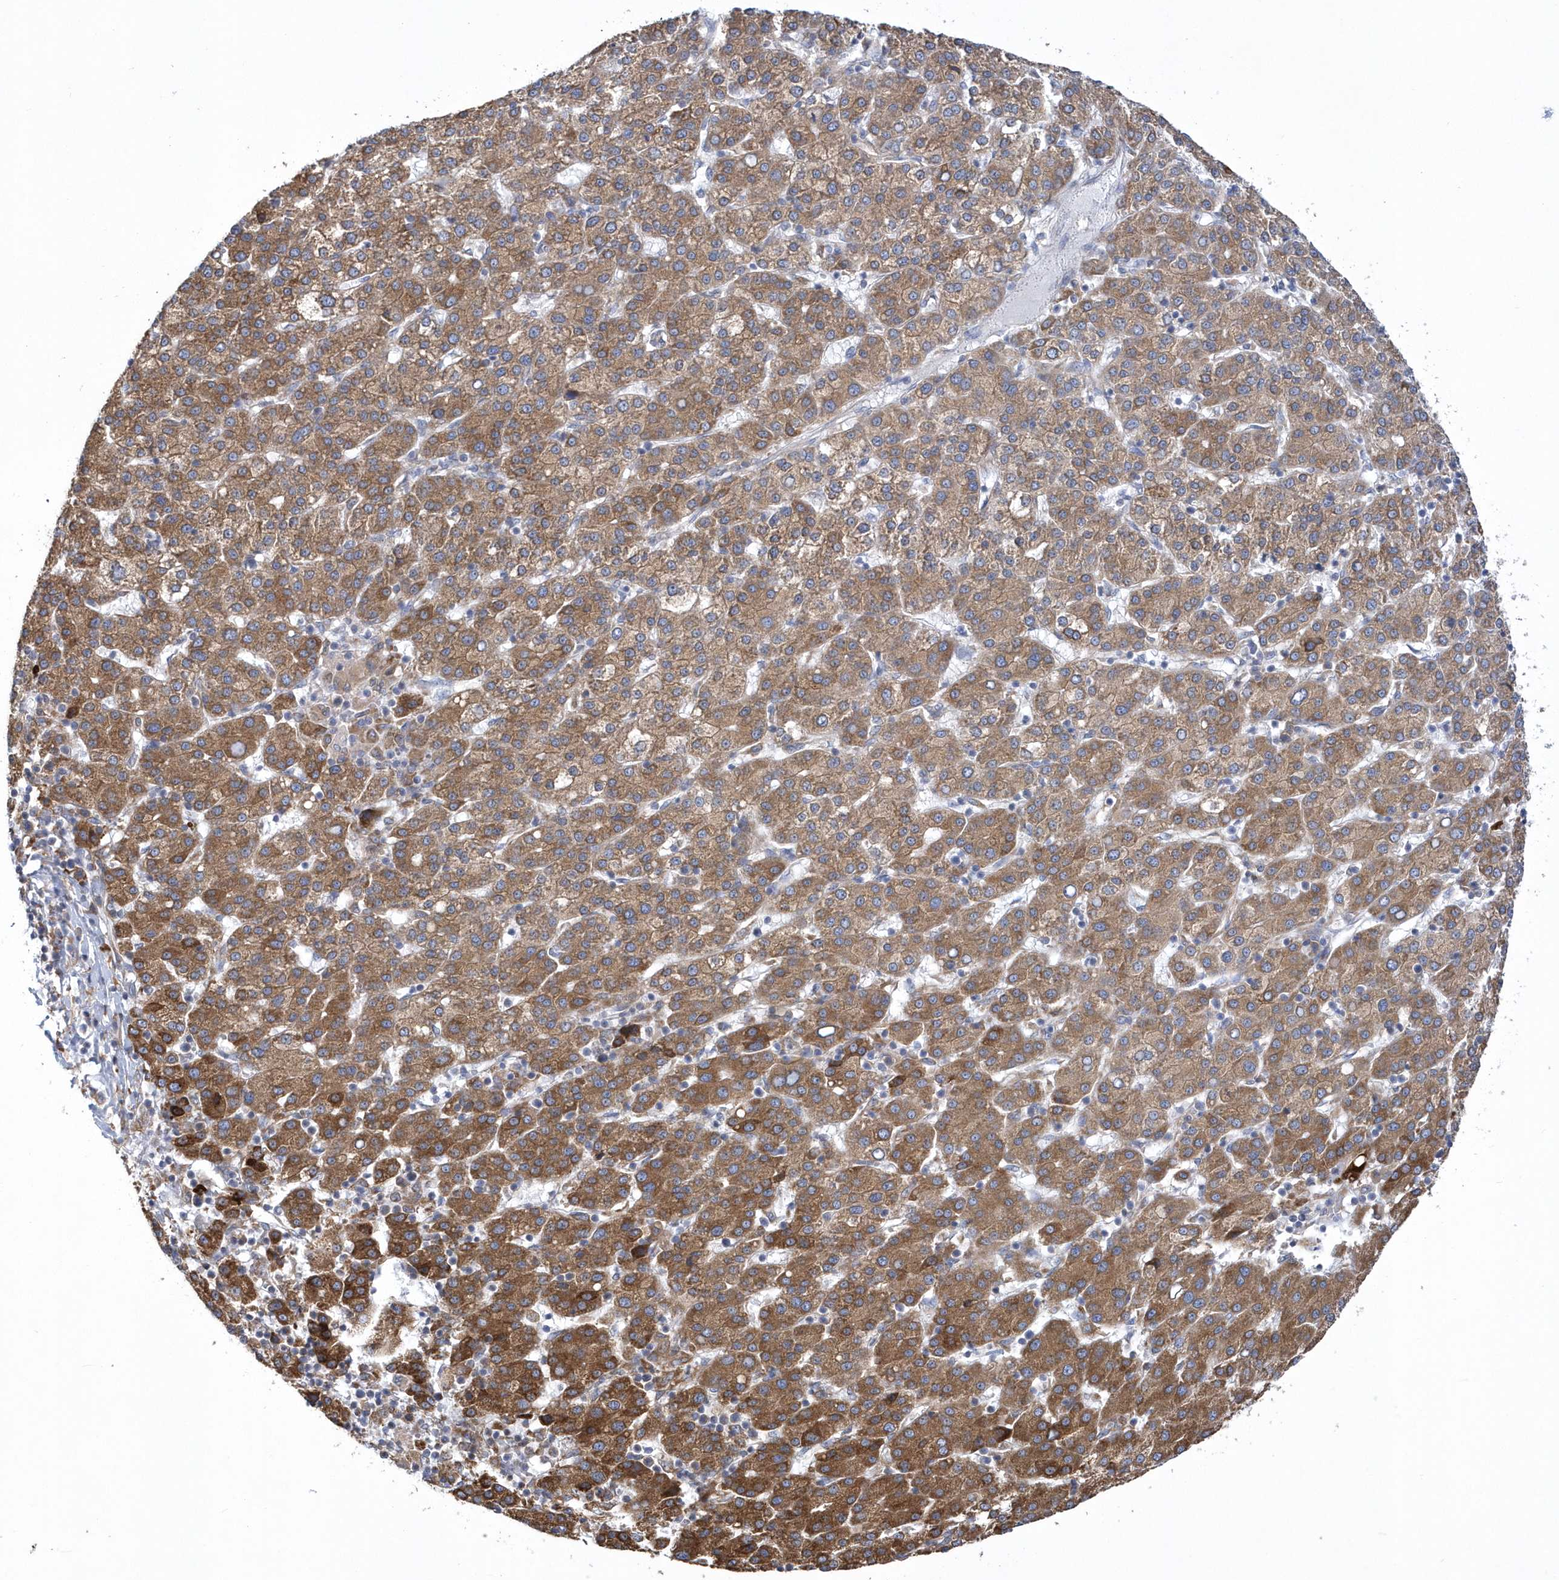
{"staining": {"intensity": "moderate", "quantity": ">75%", "location": "cytoplasmic/membranous"}, "tissue": "liver cancer", "cell_type": "Tumor cells", "image_type": "cancer", "snomed": [{"axis": "morphology", "description": "Carcinoma, Hepatocellular, NOS"}, {"axis": "topography", "description": "Liver"}], "caption": "Immunohistochemistry (IHC) photomicrograph of human liver cancer (hepatocellular carcinoma) stained for a protein (brown), which shows medium levels of moderate cytoplasmic/membranous positivity in approximately >75% of tumor cells.", "gene": "MED31", "patient": {"sex": "female", "age": 58}}